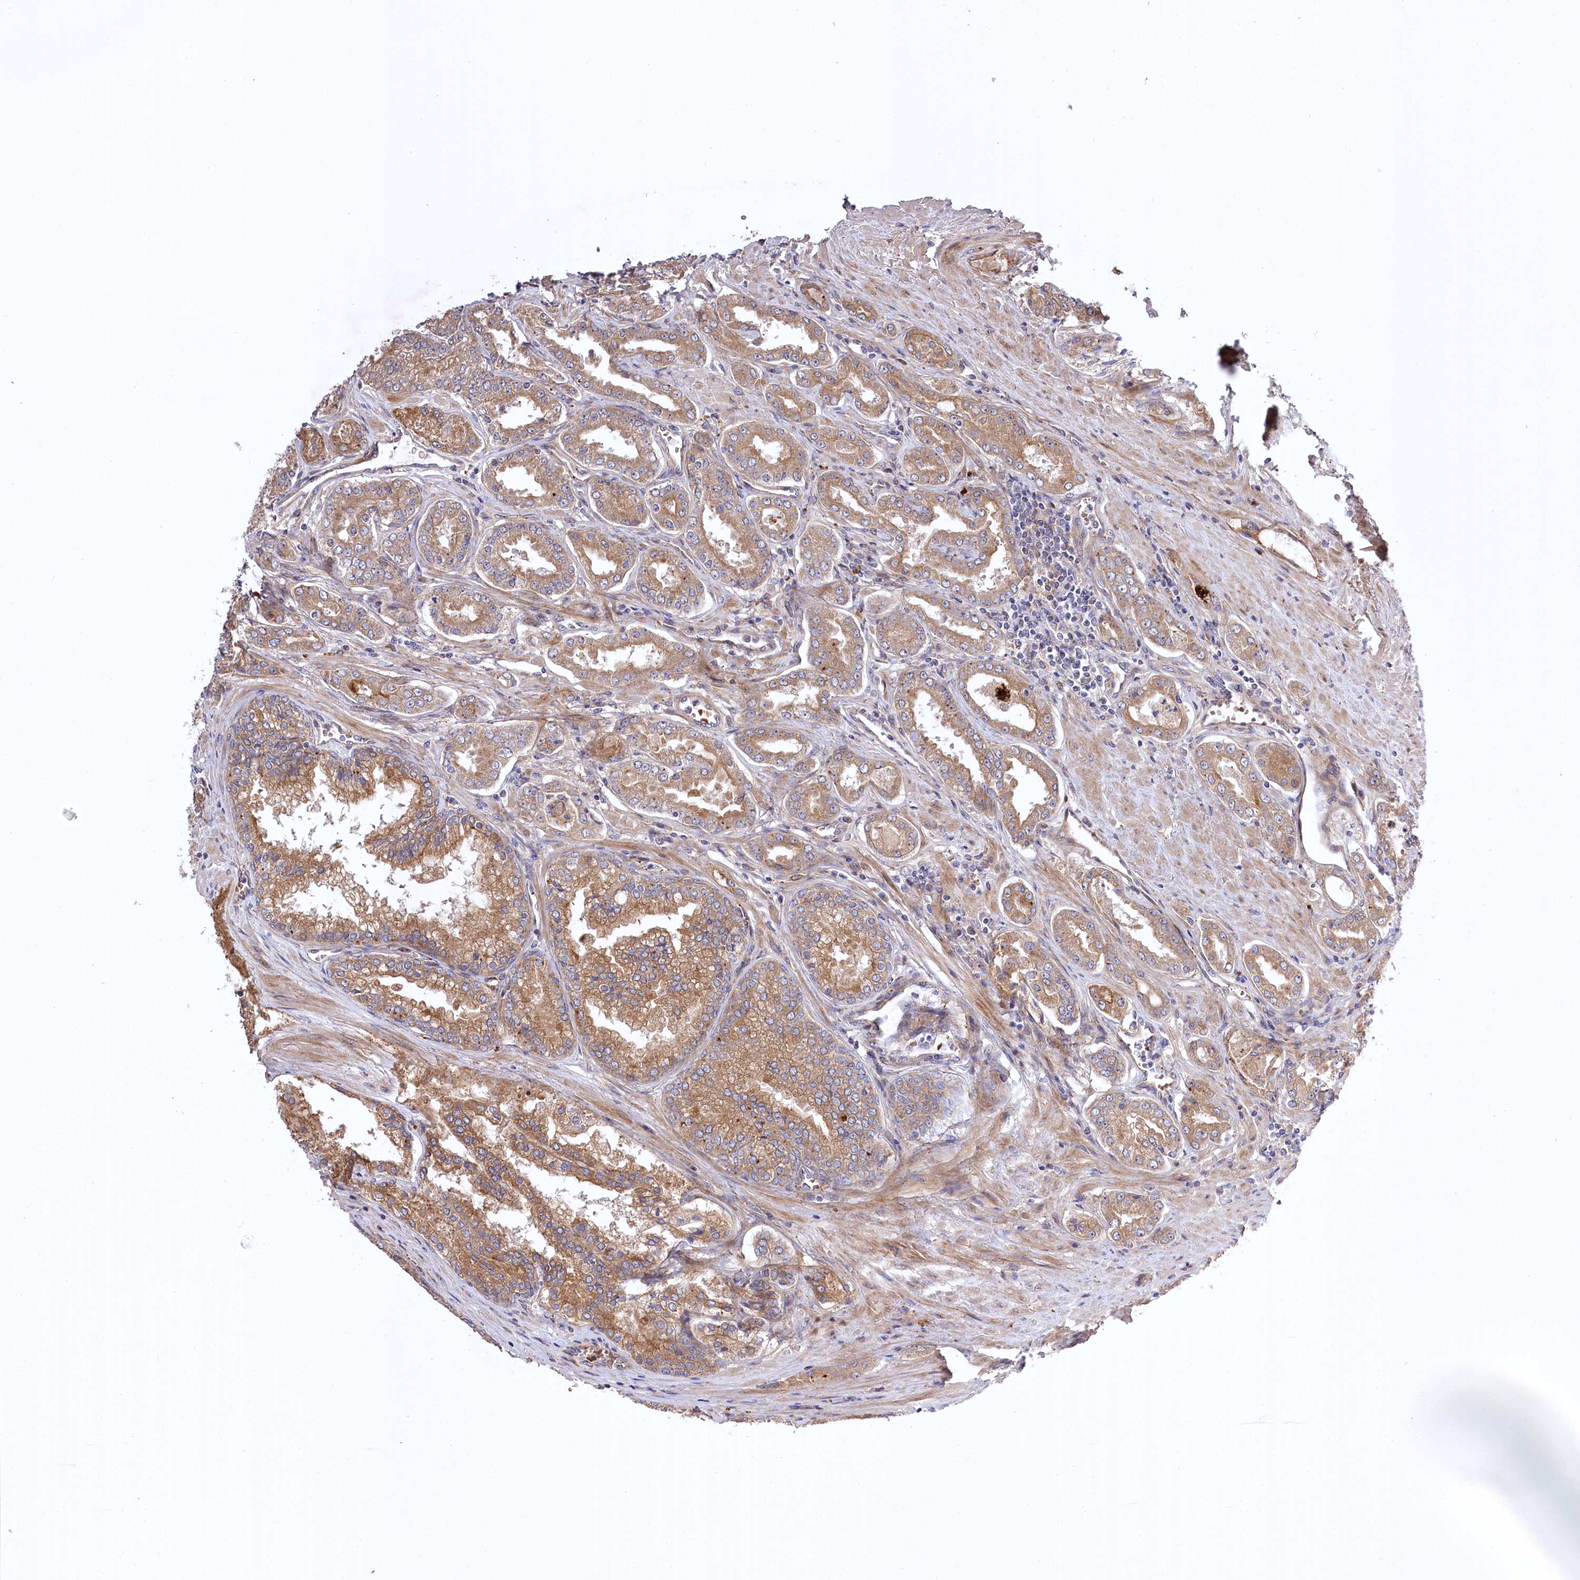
{"staining": {"intensity": "moderate", "quantity": ">75%", "location": "cytoplasmic/membranous"}, "tissue": "prostate cancer", "cell_type": "Tumor cells", "image_type": "cancer", "snomed": [{"axis": "morphology", "description": "Adenocarcinoma, High grade"}, {"axis": "topography", "description": "Prostate"}], "caption": "This histopathology image shows IHC staining of prostate high-grade adenocarcinoma, with medium moderate cytoplasmic/membranous expression in approximately >75% of tumor cells.", "gene": "TRUB1", "patient": {"sex": "male", "age": 72}}